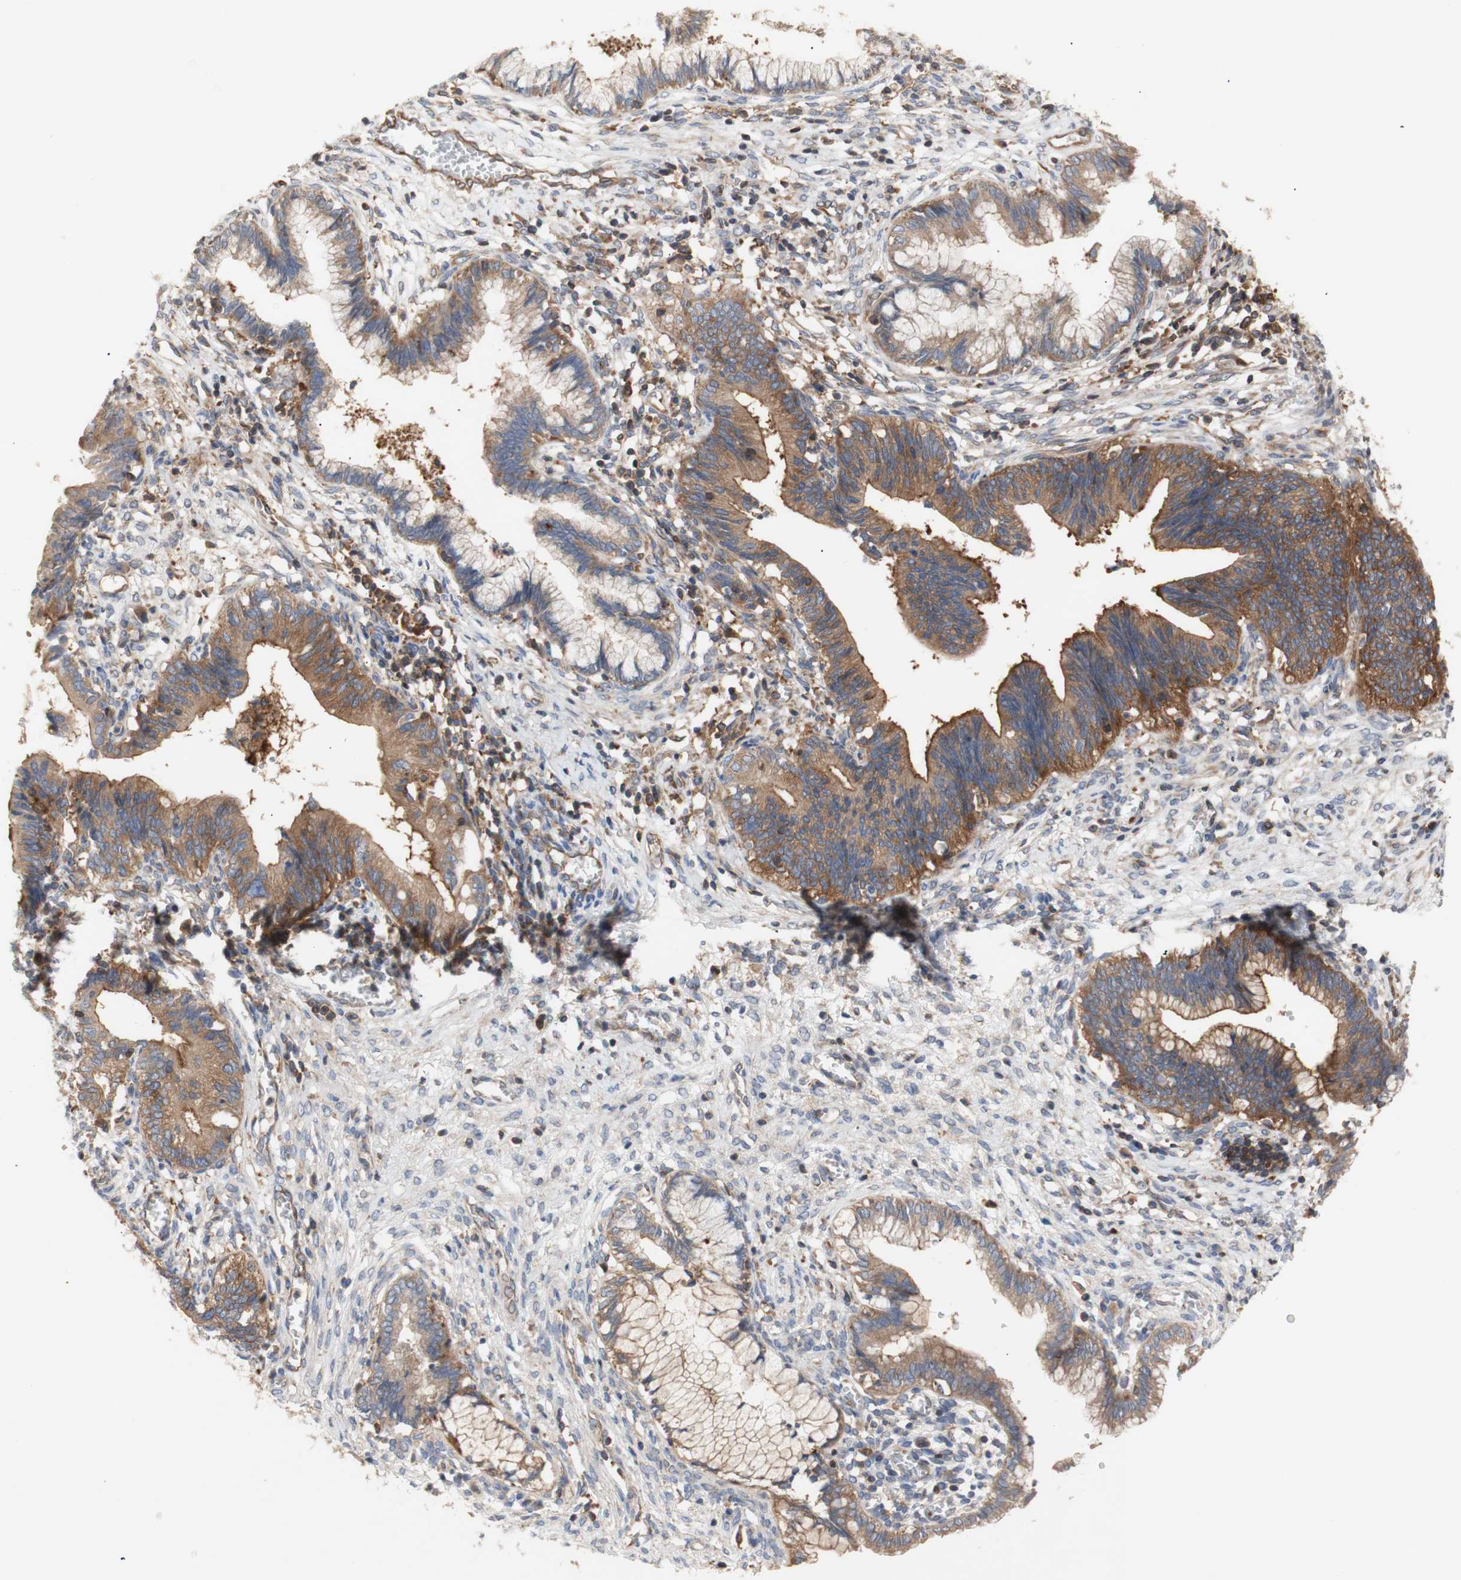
{"staining": {"intensity": "moderate", "quantity": "25%-75%", "location": "cytoplasmic/membranous"}, "tissue": "cervical cancer", "cell_type": "Tumor cells", "image_type": "cancer", "snomed": [{"axis": "morphology", "description": "Adenocarcinoma, NOS"}, {"axis": "topography", "description": "Cervix"}], "caption": "Brown immunohistochemical staining in human cervical adenocarcinoma shows moderate cytoplasmic/membranous positivity in about 25%-75% of tumor cells.", "gene": "IKBKG", "patient": {"sex": "female", "age": 44}}